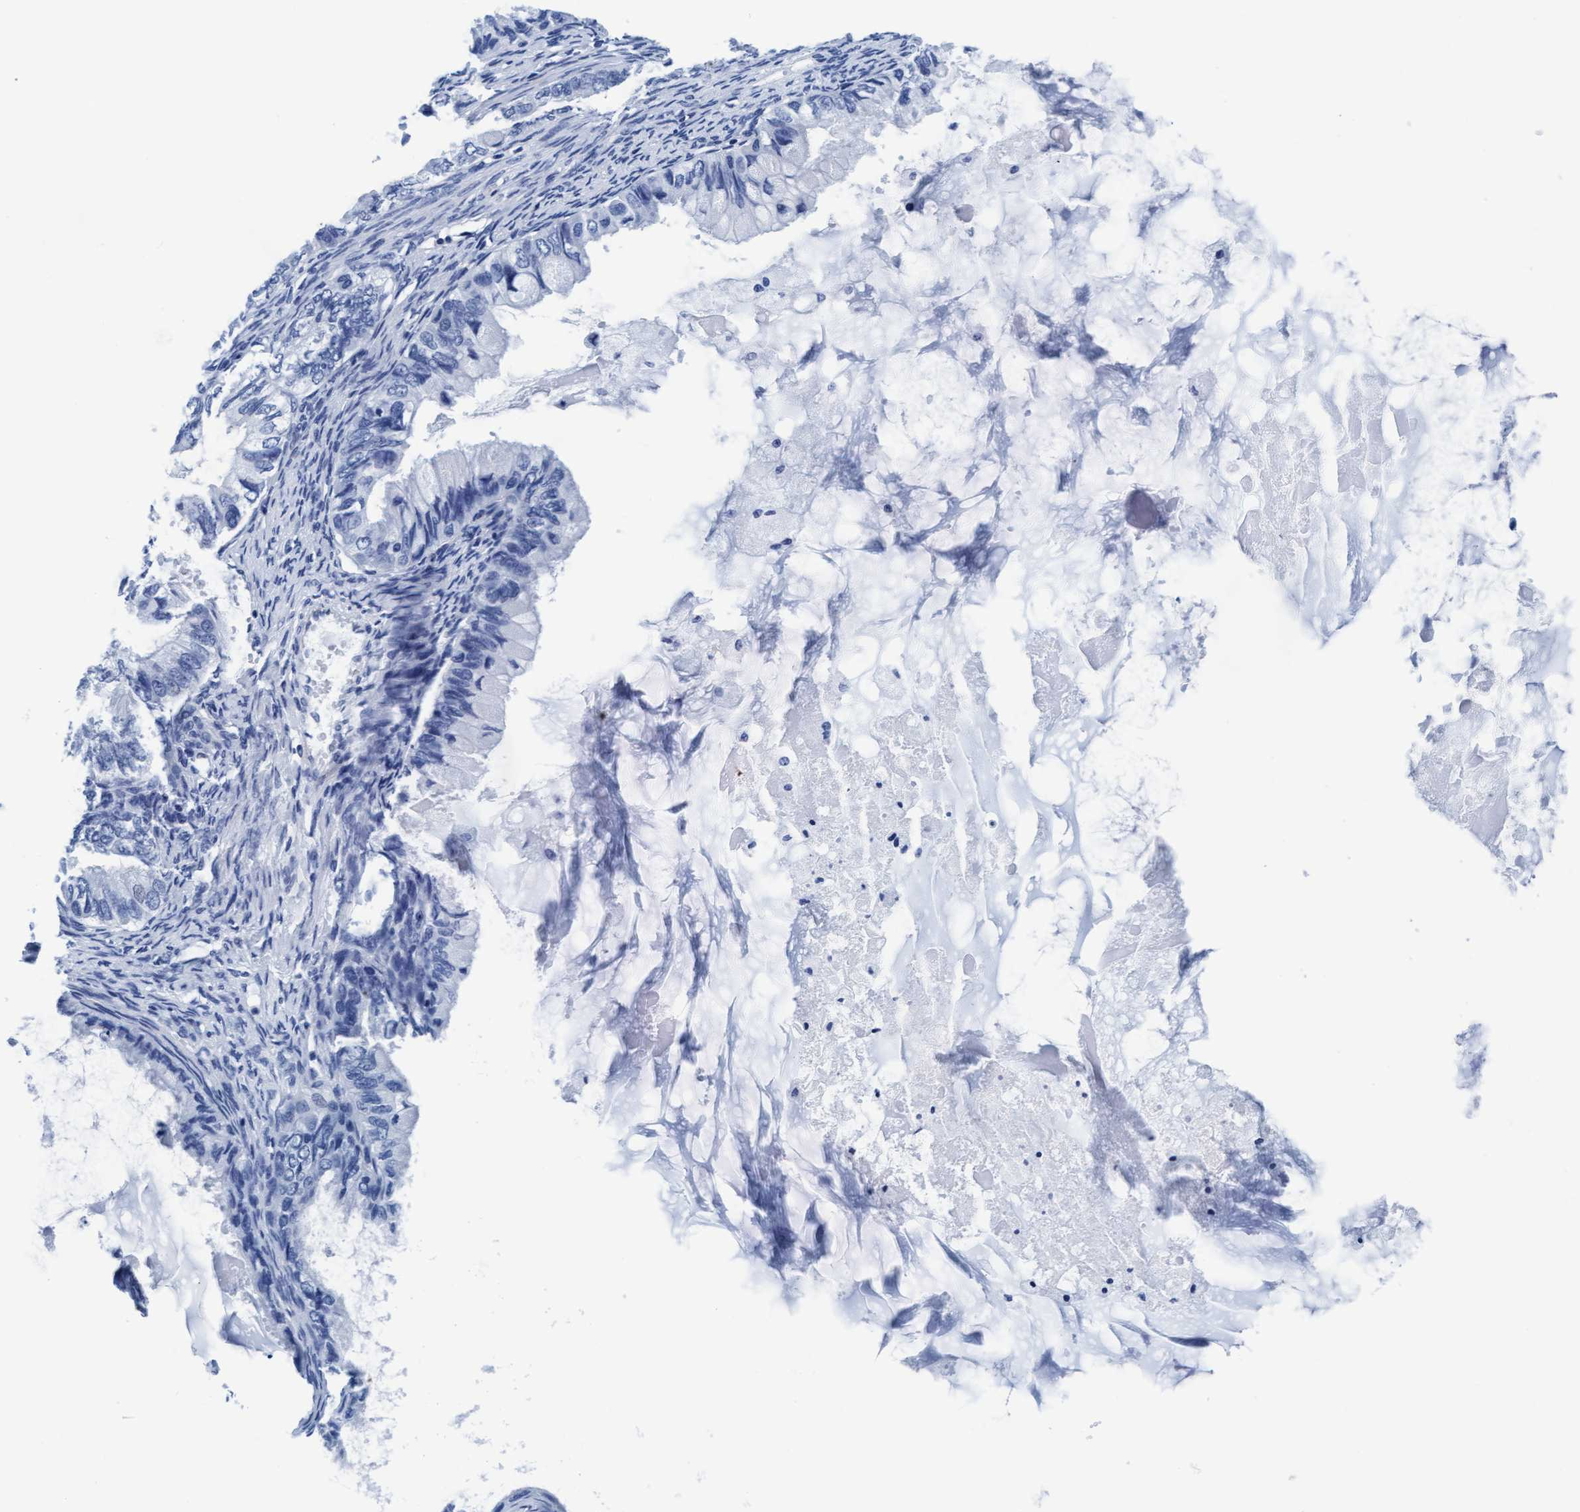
{"staining": {"intensity": "negative", "quantity": "none", "location": "none"}, "tissue": "ovarian cancer", "cell_type": "Tumor cells", "image_type": "cancer", "snomed": [{"axis": "morphology", "description": "Cystadenocarcinoma, mucinous, NOS"}, {"axis": "topography", "description": "Ovary"}], "caption": "Immunohistochemistry photomicrograph of human ovarian cancer (mucinous cystadenocarcinoma) stained for a protein (brown), which demonstrates no expression in tumor cells.", "gene": "ARSG", "patient": {"sex": "female", "age": 80}}